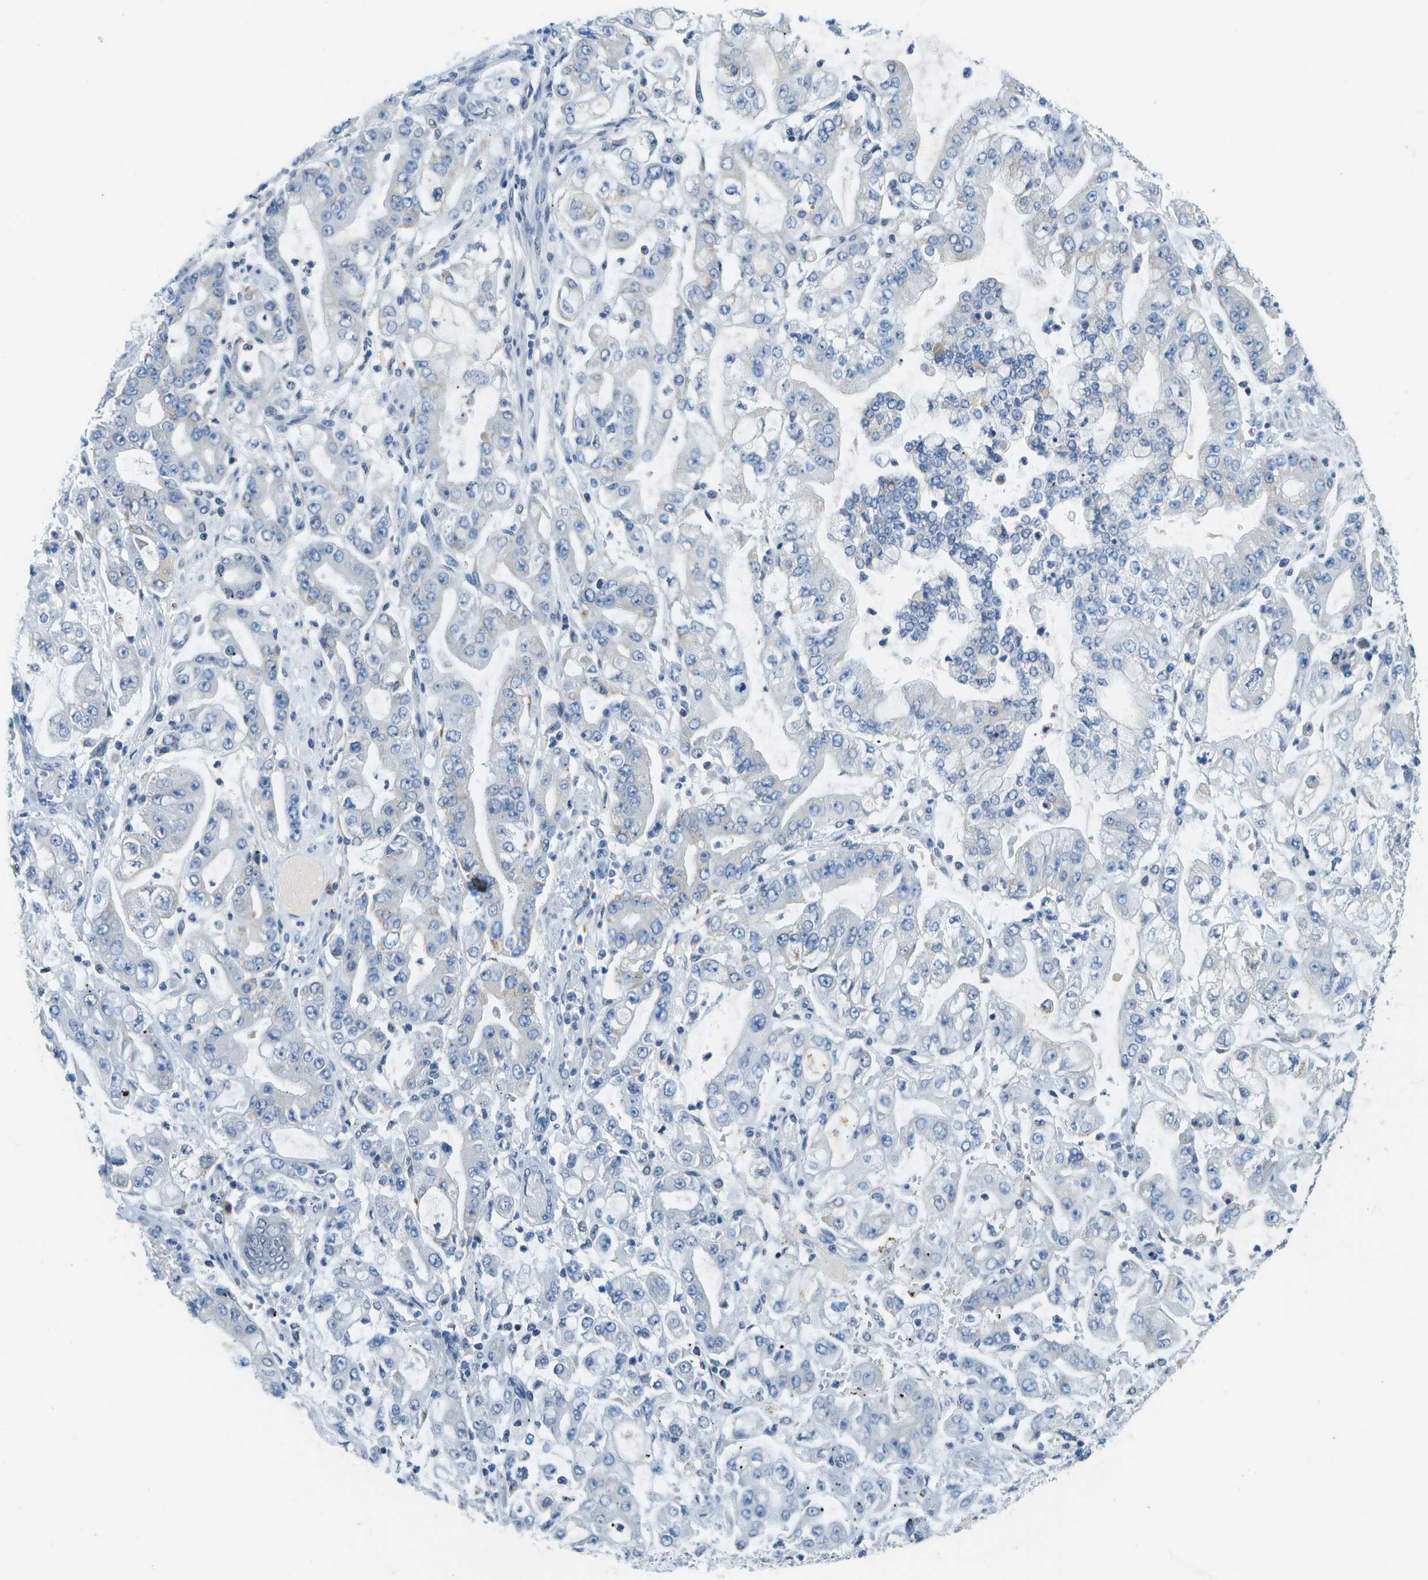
{"staining": {"intensity": "negative", "quantity": "none", "location": "none"}, "tissue": "stomach cancer", "cell_type": "Tumor cells", "image_type": "cancer", "snomed": [{"axis": "morphology", "description": "Adenocarcinoma, NOS"}, {"axis": "topography", "description": "Stomach"}], "caption": "Immunohistochemistry (IHC) image of neoplastic tissue: human stomach adenocarcinoma stained with DAB reveals no significant protein staining in tumor cells.", "gene": "PTGIS", "patient": {"sex": "male", "age": 76}}